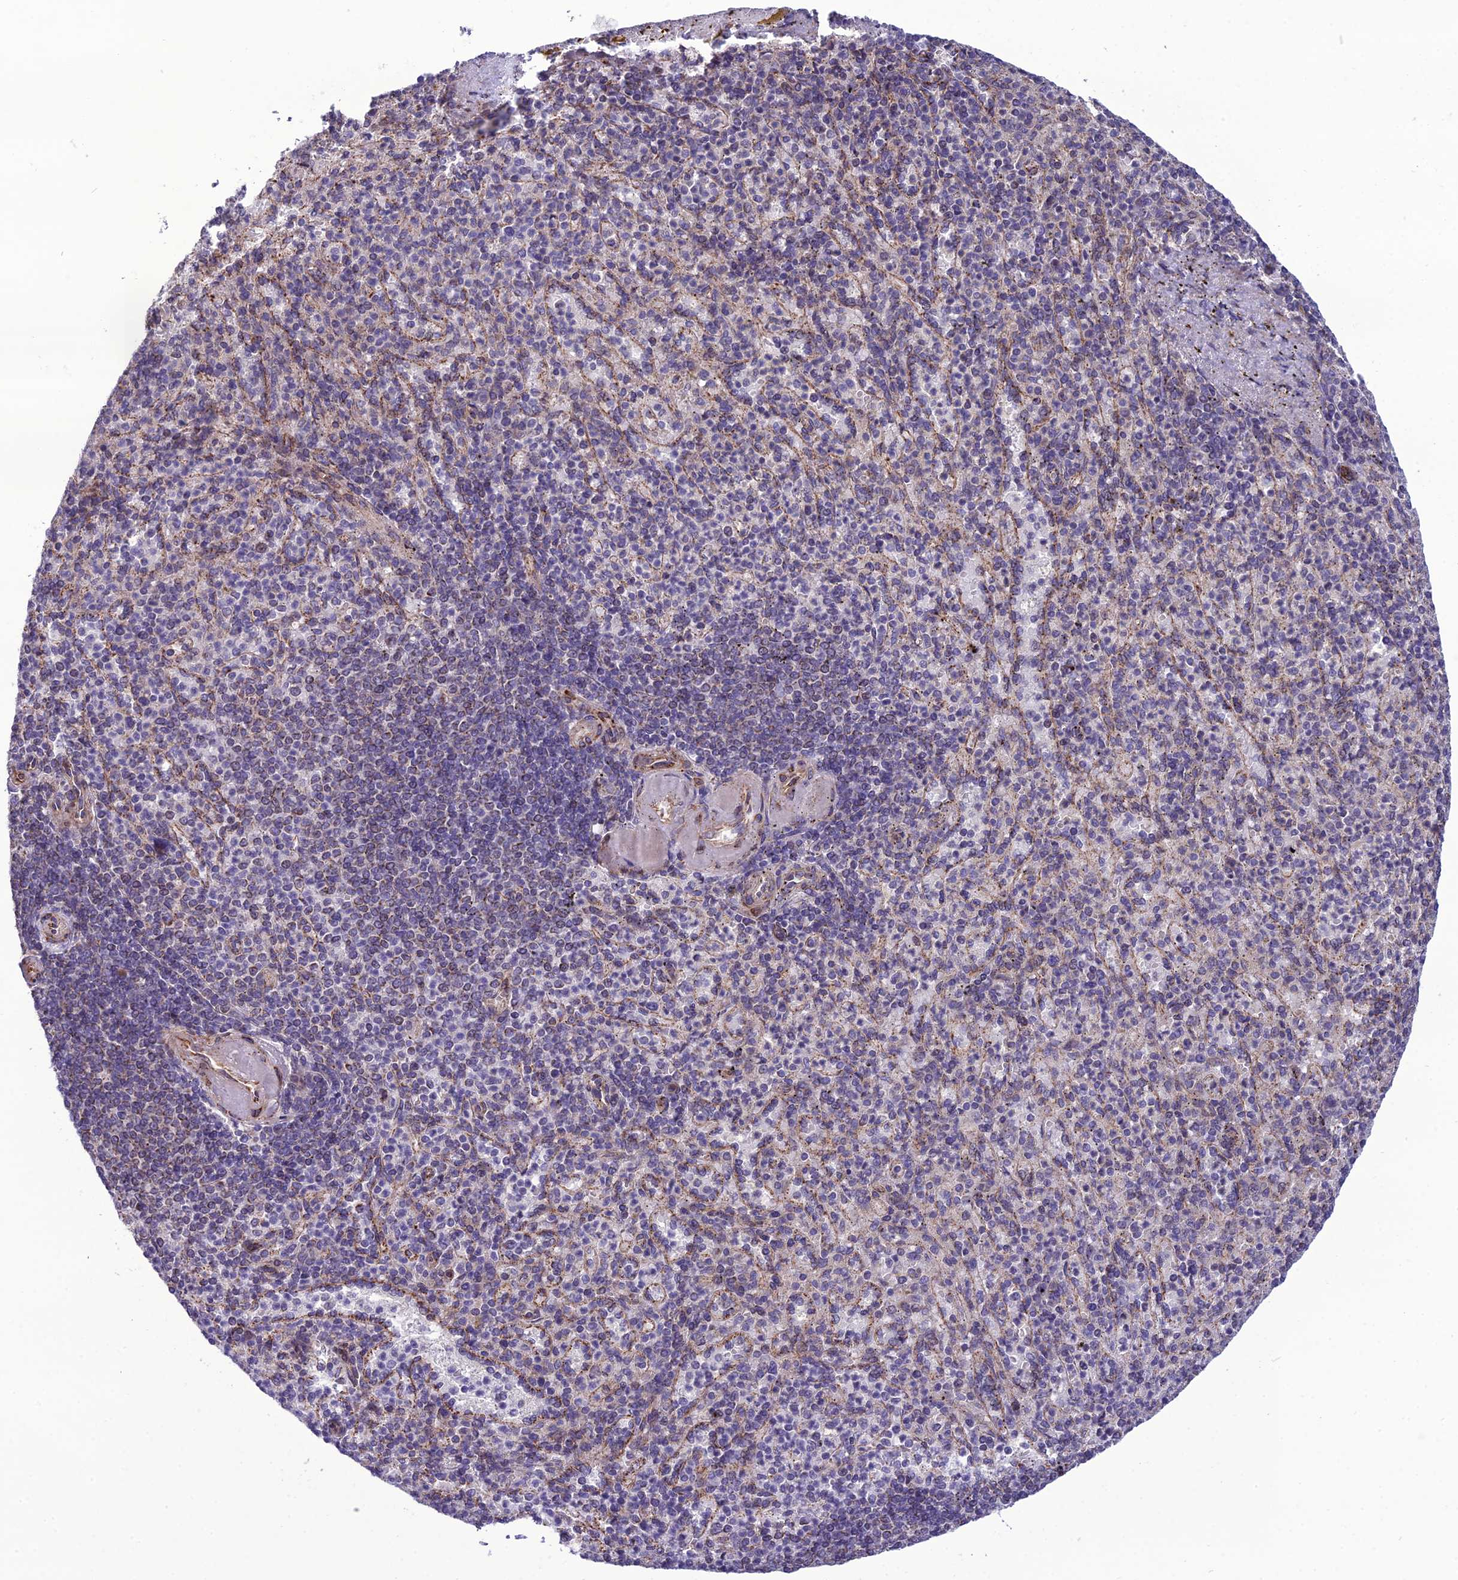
{"staining": {"intensity": "weak", "quantity": "<25%", "location": "cytoplasmic/membranous"}, "tissue": "spleen", "cell_type": "Cells in red pulp", "image_type": "normal", "snomed": [{"axis": "morphology", "description": "Normal tissue, NOS"}, {"axis": "topography", "description": "Spleen"}], "caption": "DAB immunohistochemical staining of benign spleen reveals no significant positivity in cells in red pulp. Brightfield microscopy of immunohistochemistry stained with DAB (3,3'-diaminobenzidine) (brown) and hematoxylin (blue), captured at high magnification.", "gene": "NODAL", "patient": {"sex": "female", "age": 74}}